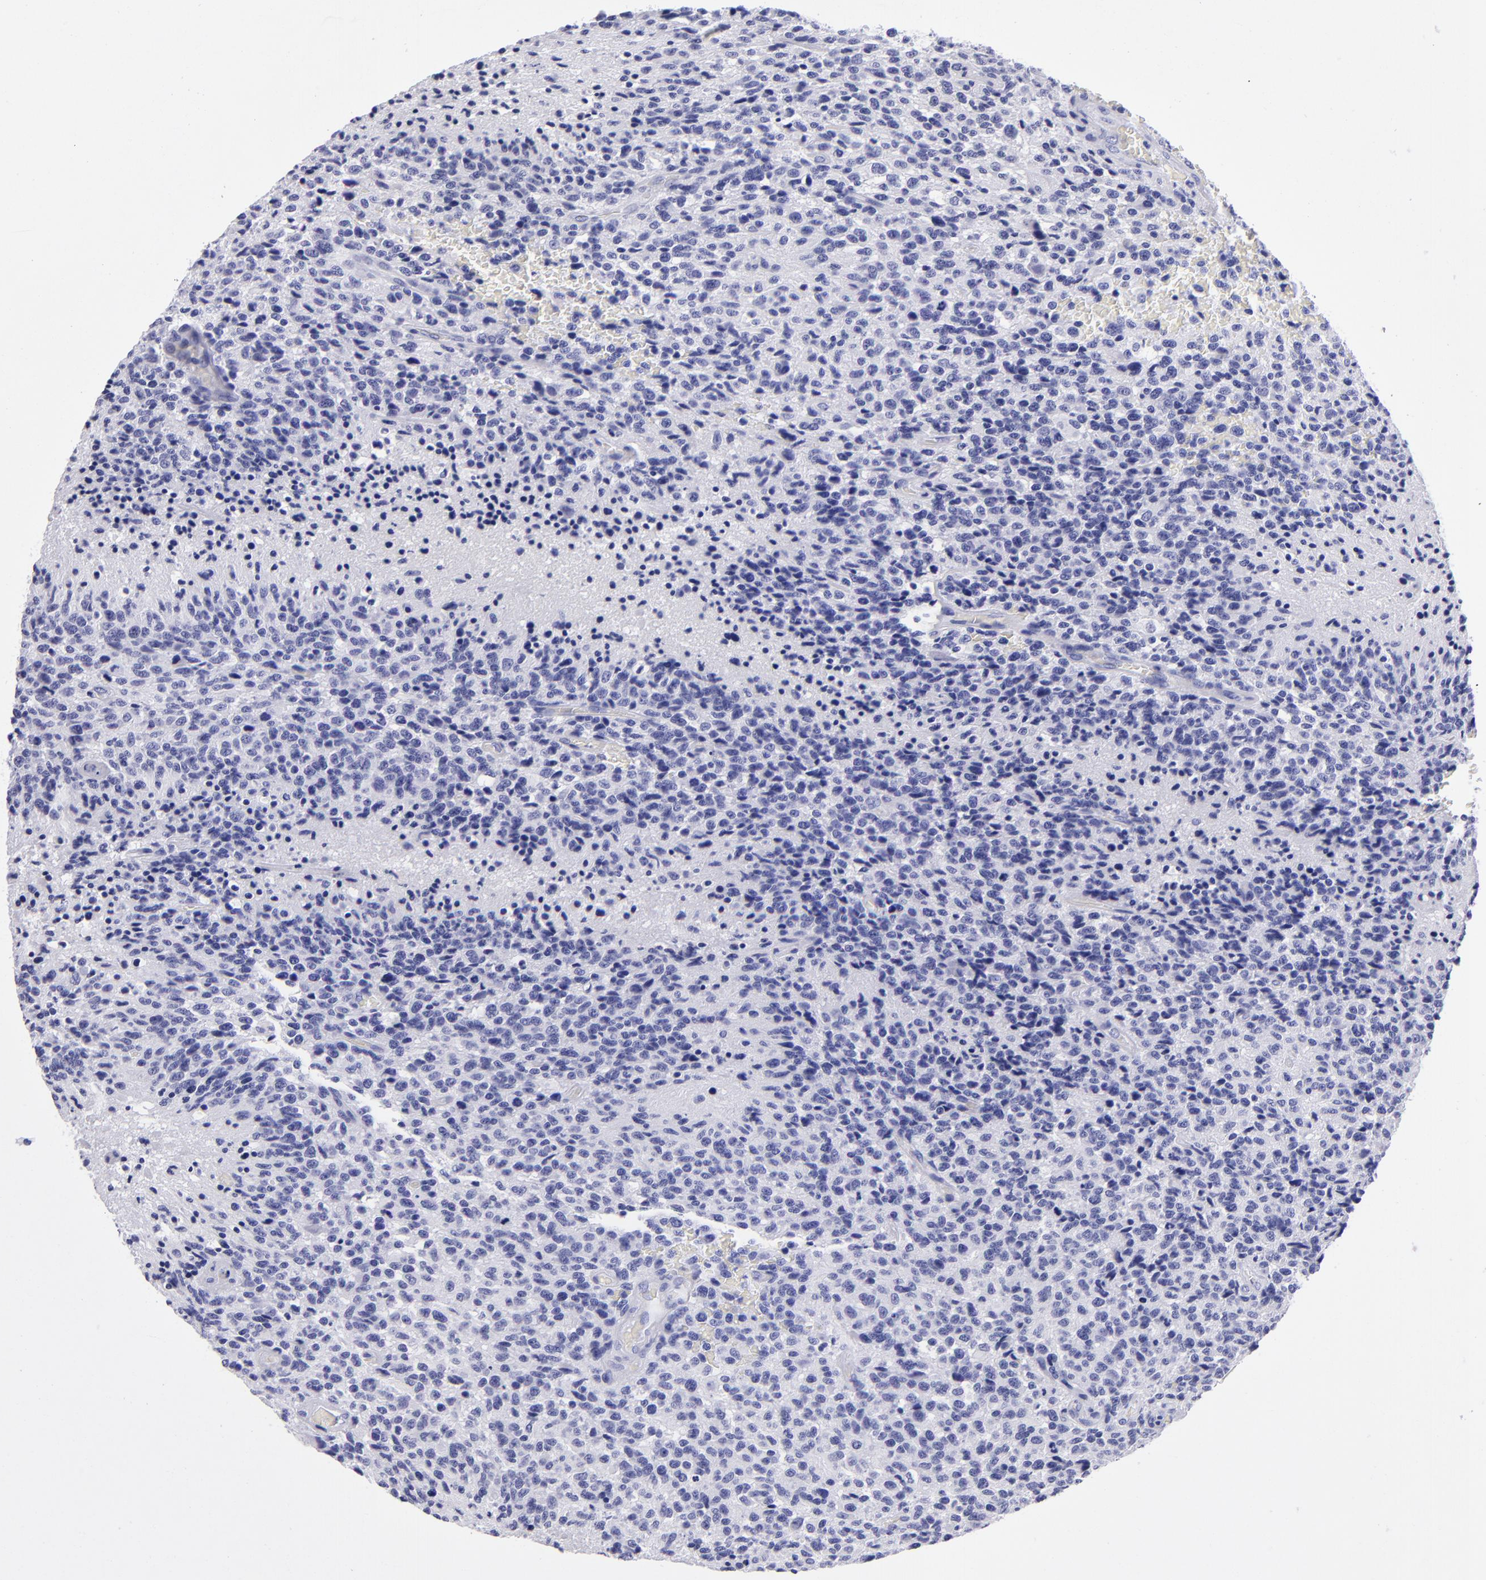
{"staining": {"intensity": "negative", "quantity": "none", "location": "none"}, "tissue": "glioma", "cell_type": "Tumor cells", "image_type": "cancer", "snomed": [{"axis": "morphology", "description": "Glioma, malignant, High grade"}, {"axis": "topography", "description": "Brain"}], "caption": "Histopathology image shows no protein staining in tumor cells of glioma tissue.", "gene": "TYRP1", "patient": {"sex": "male", "age": 36}}